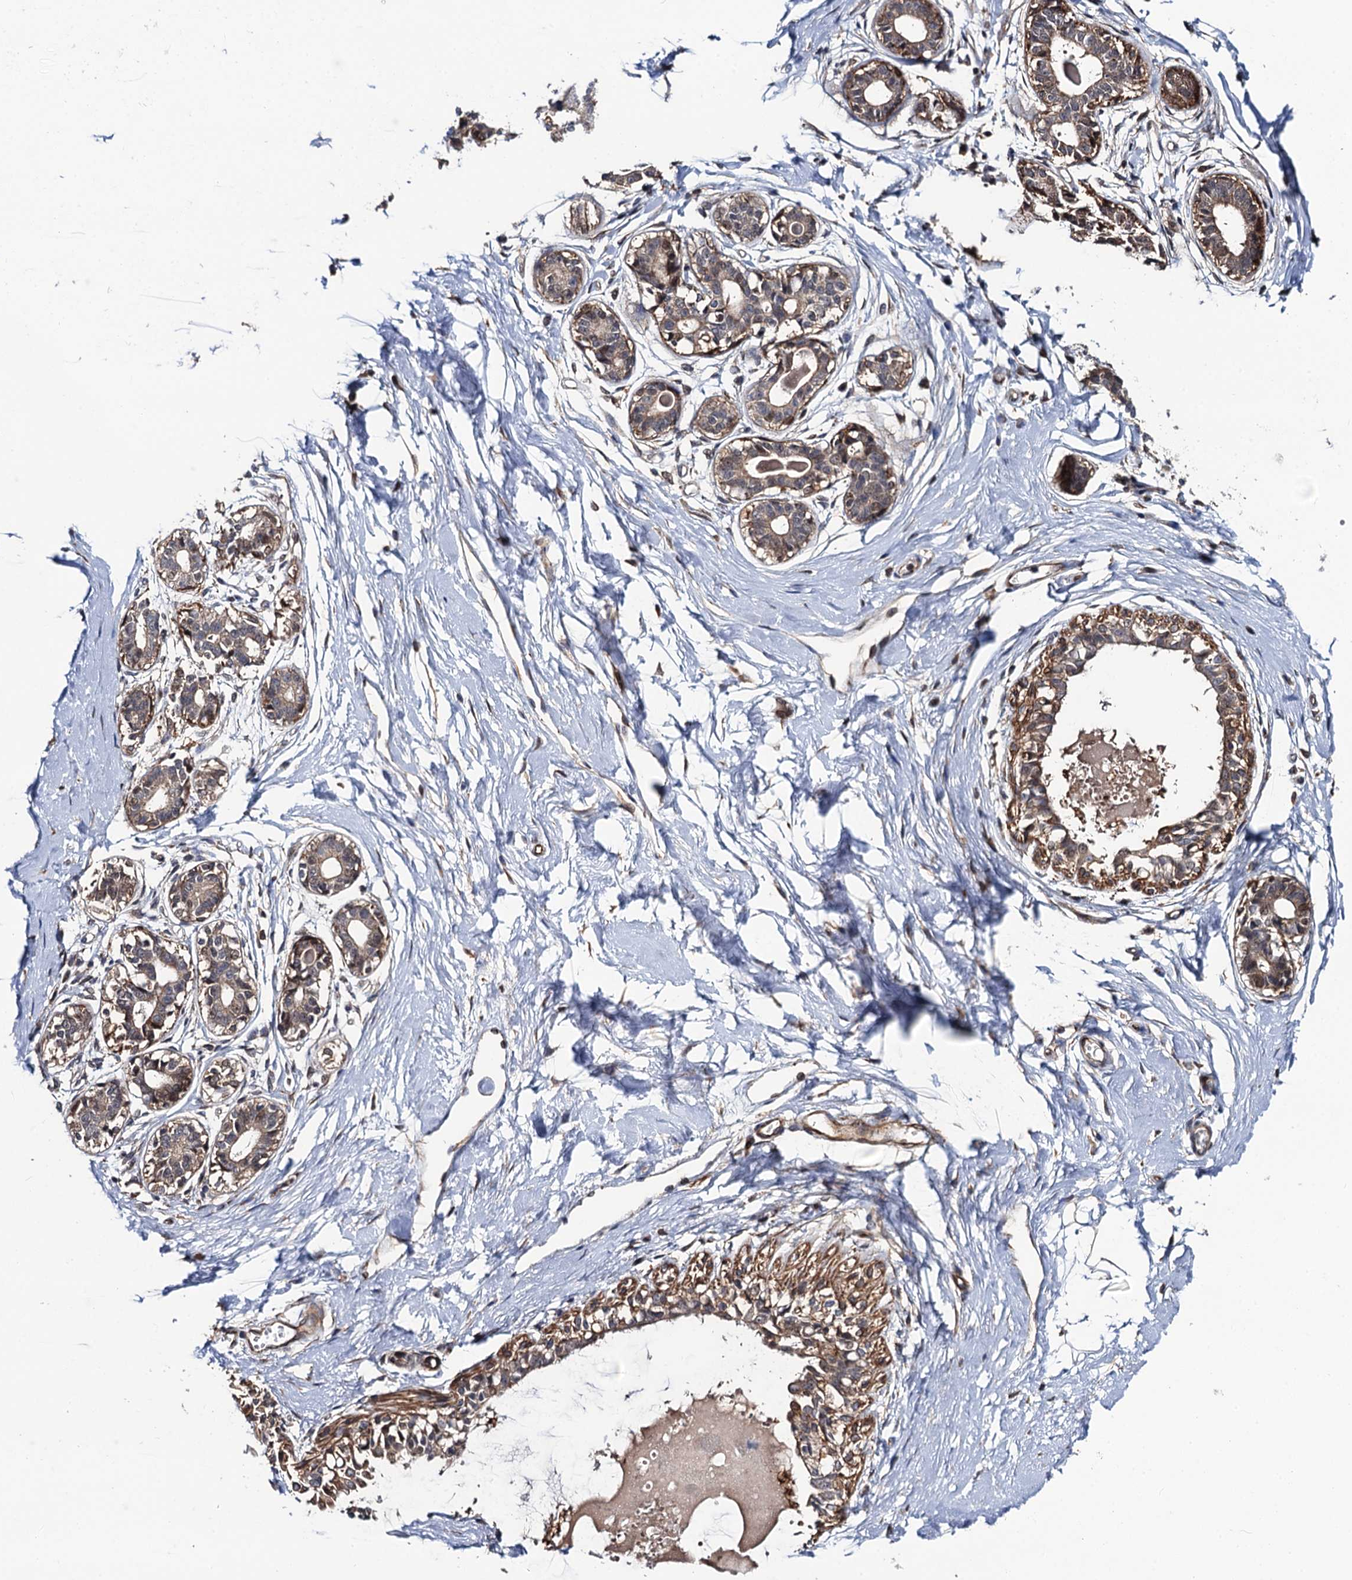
{"staining": {"intensity": "moderate", "quantity": "<25%", "location": "cytoplasmic/membranous"}, "tissue": "breast", "cell_type": "Adipocytes", "image_type": "normal", "snomed": [{"axis": "morphology", "description": "Normal tissue, NOS"}, {"axis": "topography", "description": "Breast"}], "caption": "Adipocytes demonstrate low levels of moderate cytoplasmic/membranous staining in about <25% of cells in normal breast.", "gene": "FSIP1", "patient": {"sex": "female", "age": 45}}